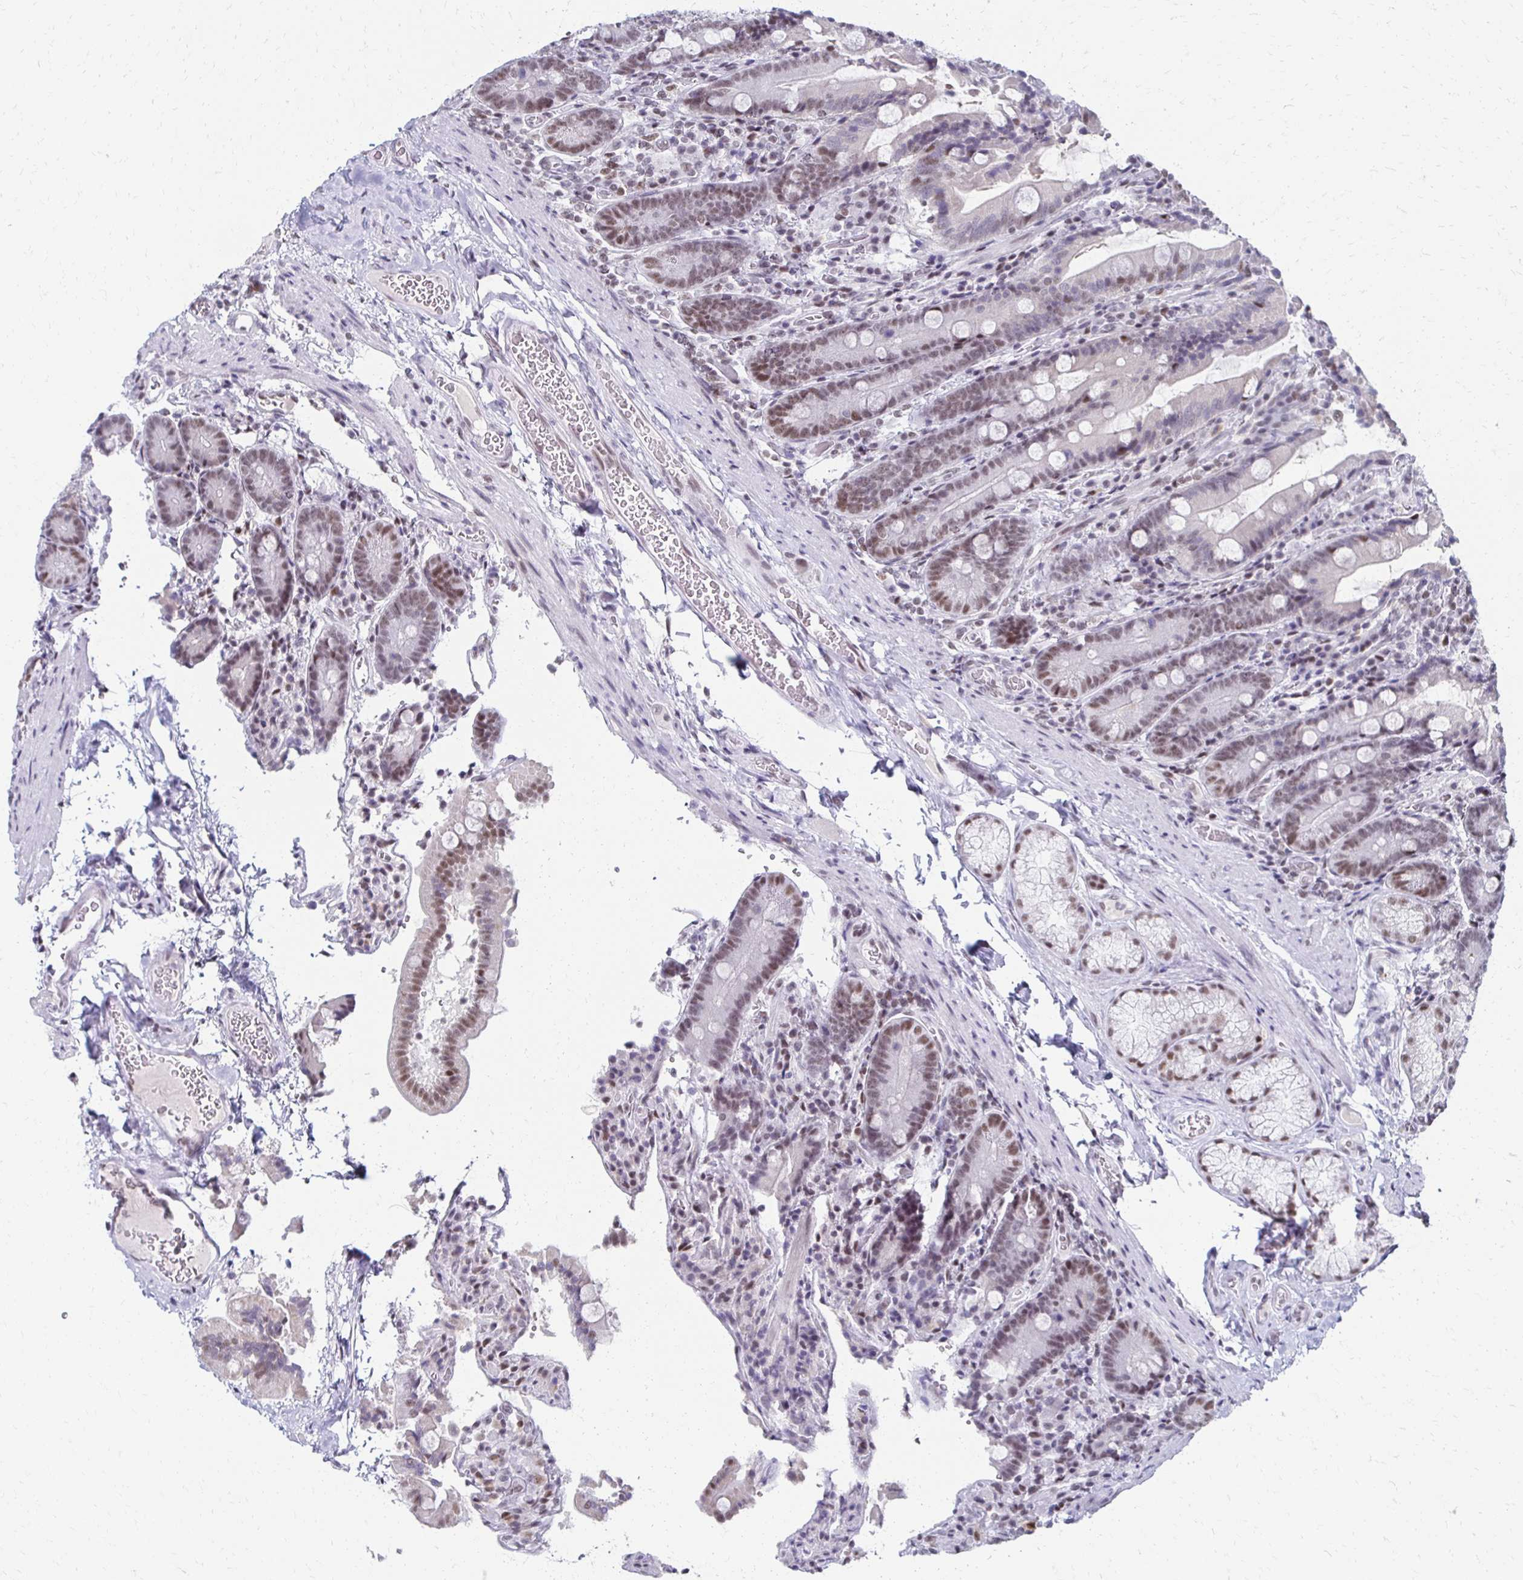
{"staining": {"intensity": "moderate", "quantity": ">75%", "location": "nuclear"}, "tissue": "duodenum", "cell_type": "Glandular cells", "image_type": "normal", "snomed": [{"axis": "morphology", "description": "Normal tissue, NOS"}, {"axis": "topography", "description": "Duodenum"}], "caption": "Immunohistochemical staining of normal human duodenum shows medium levels of moderate nuclear expression in approximately >75% of glandular cells.", "gene": "IRF7", "patient": {"sex": "female", "age": 62}}